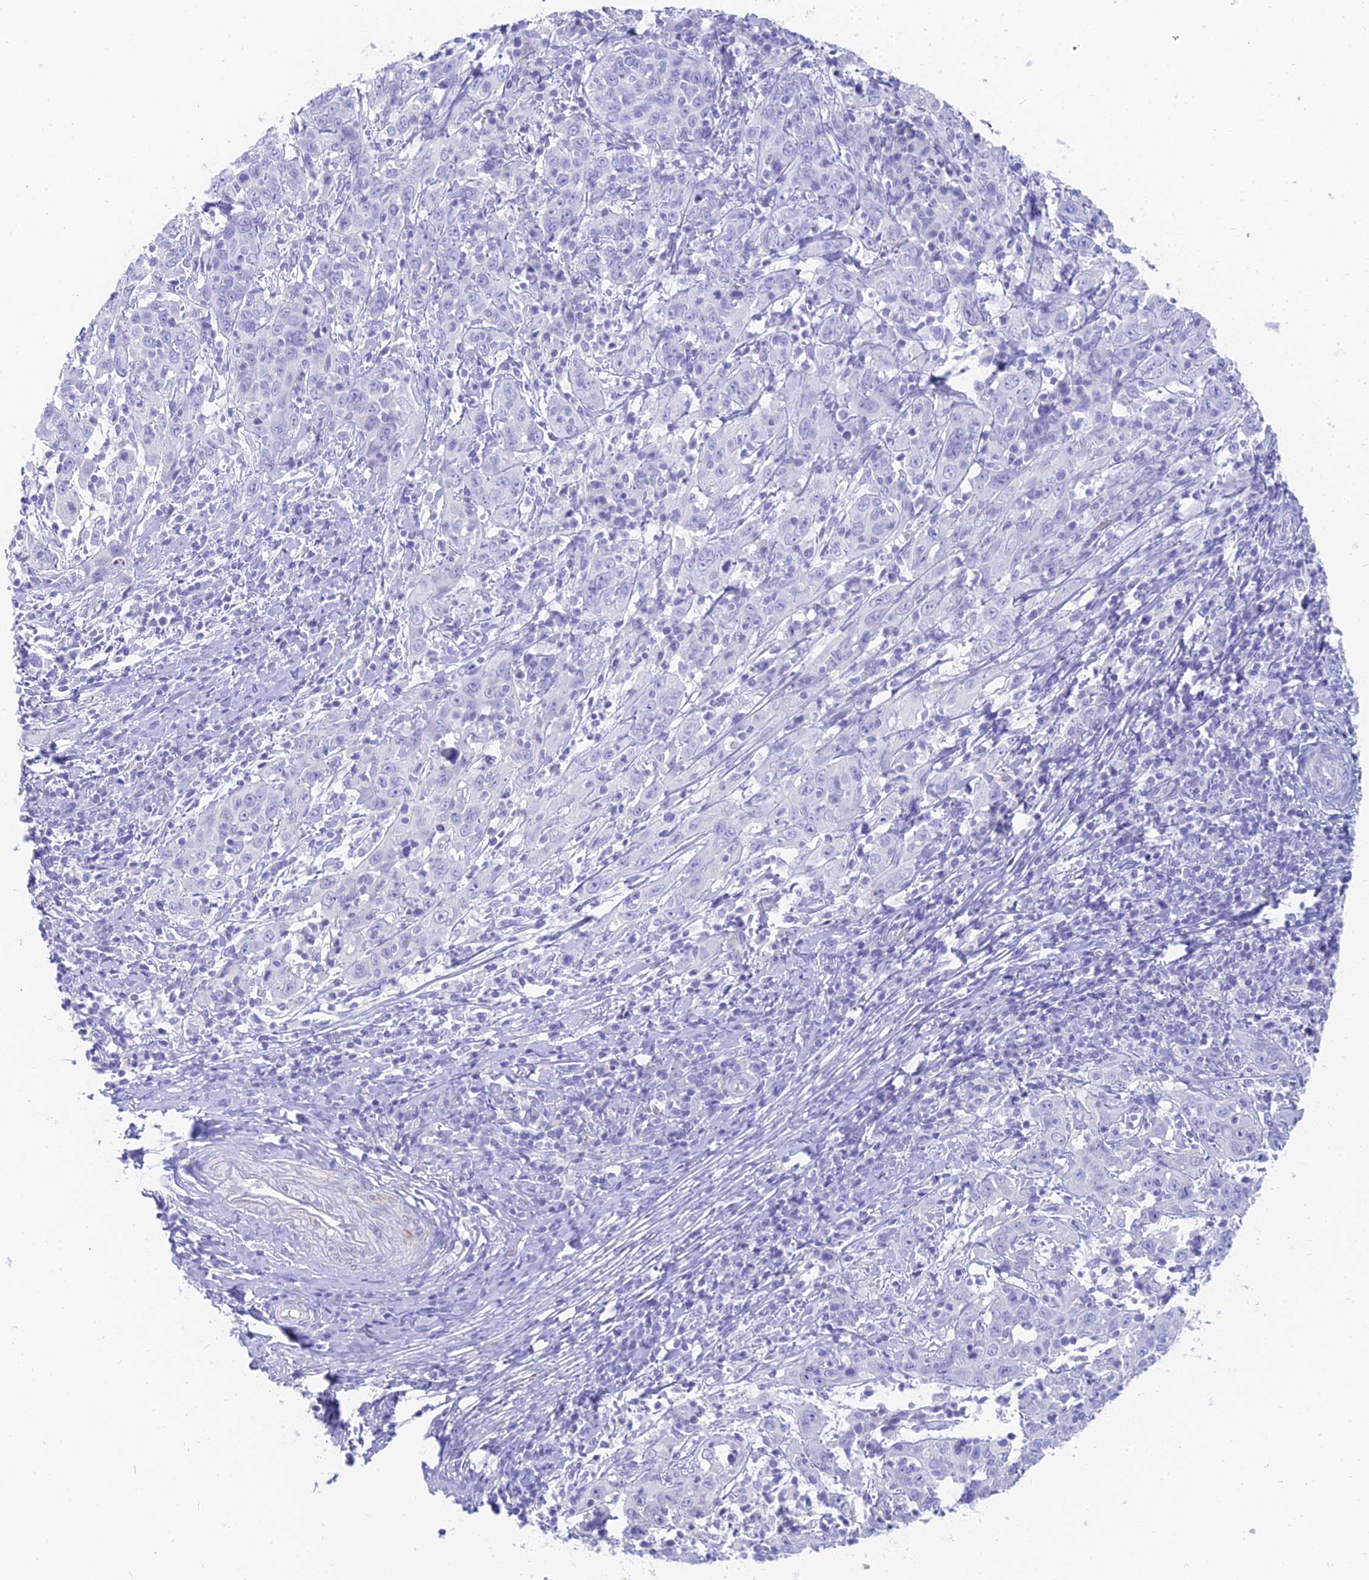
{"staining": {"intensity": "negative", "quantity": "none", "location": "none"}, "tissue": "cervical cancer", "cell_type": "Tumor cells", "image_type": "cancer", "snomed": [{"axis": "morphology", "description": "Squamous cell carcinoma, NOS"}, {"axis": "topography", "description": "Cervix"}], "caption": "Tumor cells show no significant staining in cervical cancer.", "gene": "SLC36A2", "patient": {"sex": "female", "age": 46}}